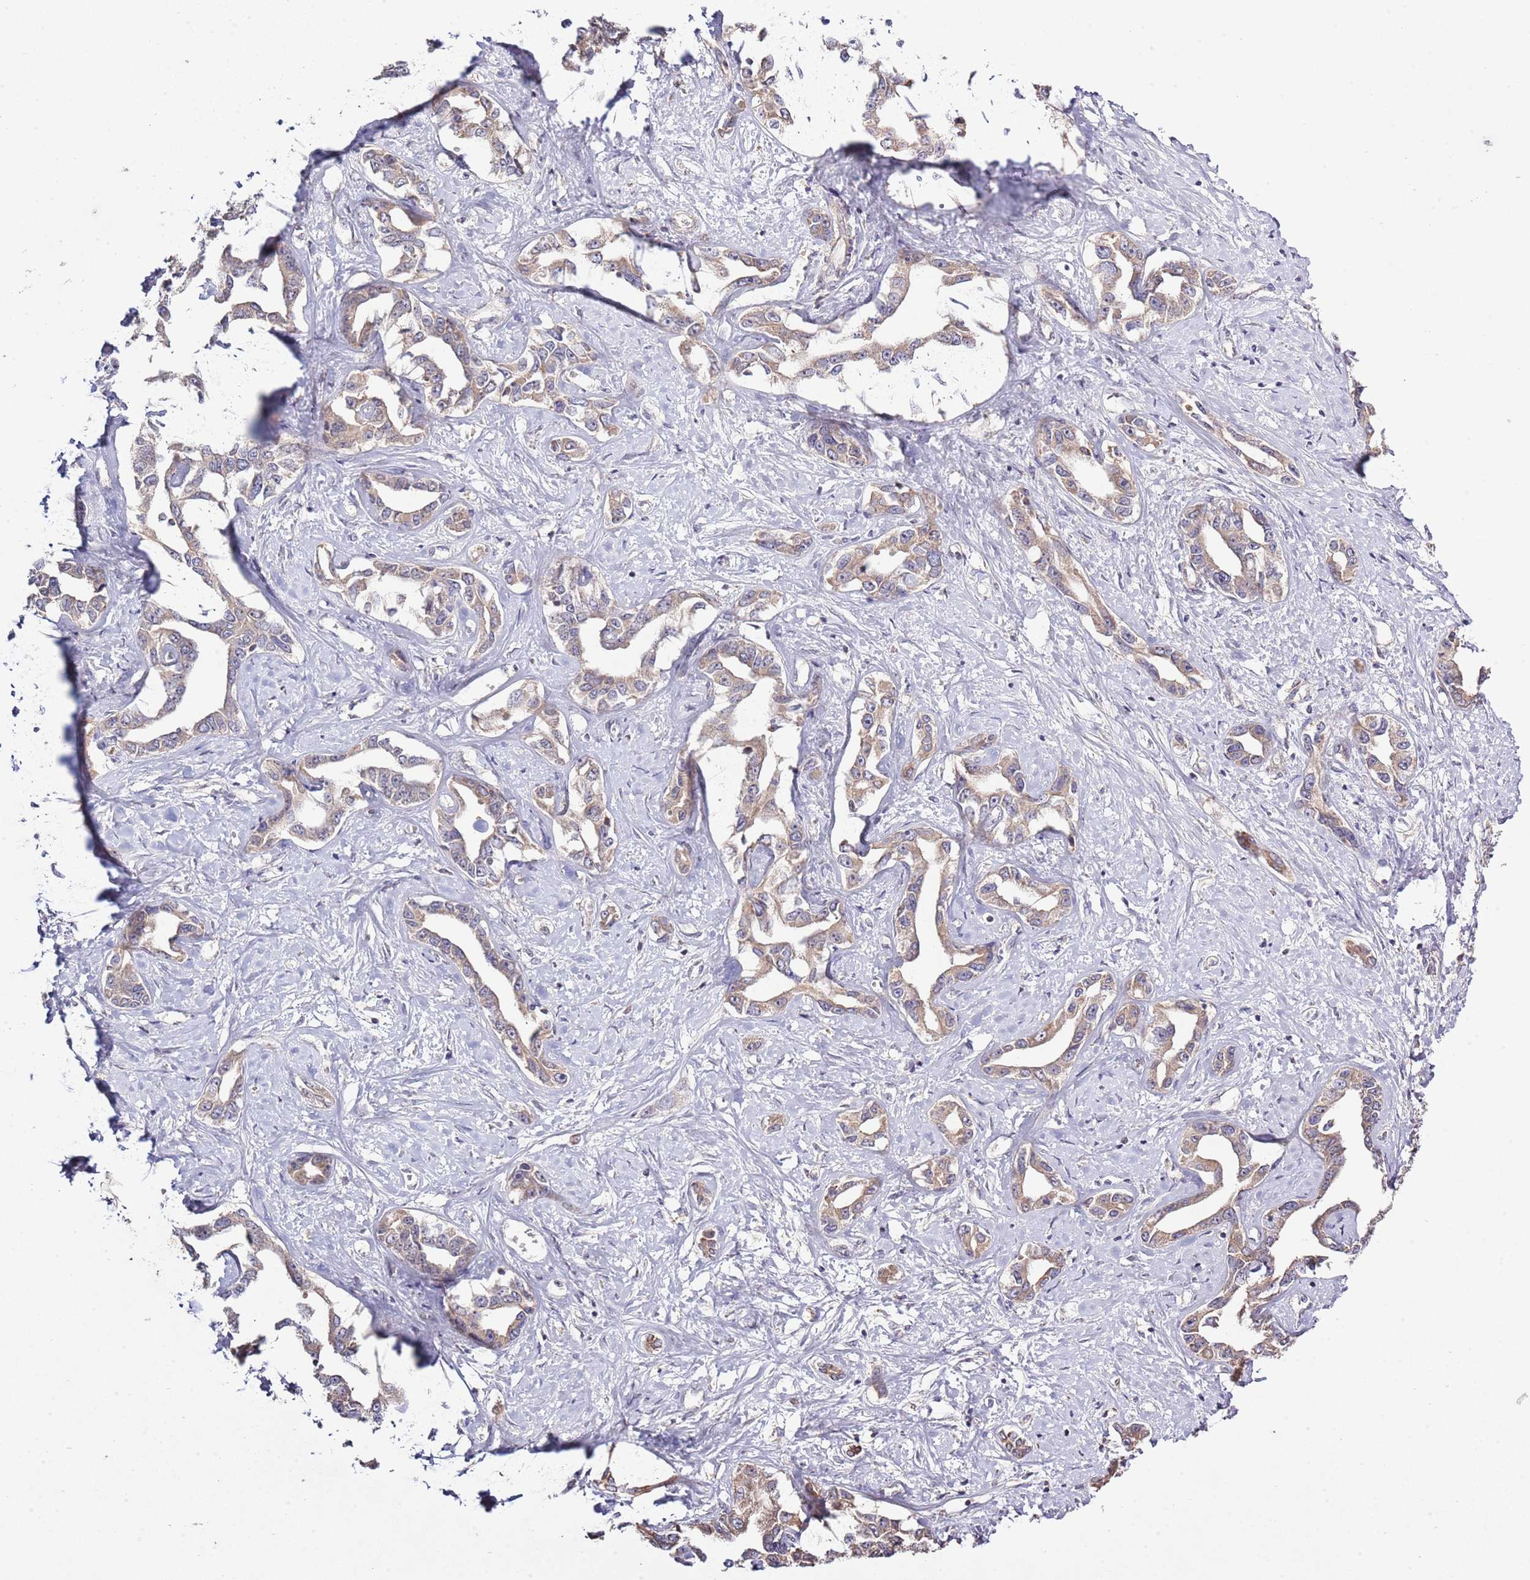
{"staining": {"intensity": "weak", "quantity": "25%-75%", "location": "cytoplasmic/membranous"}, "tissue": "liver cancer", "cell_type": "Tumor cells", "image_type": "cancer", "snomed": [{"axis": "morphology", "description": "Cholangiocarcinoma"}, {"axis": "topography", "description": "Liver"}], "caption": "A photomicrograph of liver cancer stained for a protein exhibits weak cytoplasmic/membranous brown staining in tumor cells.", "gene": "IVD", "patient": {"sex": "male", "age": 59}}